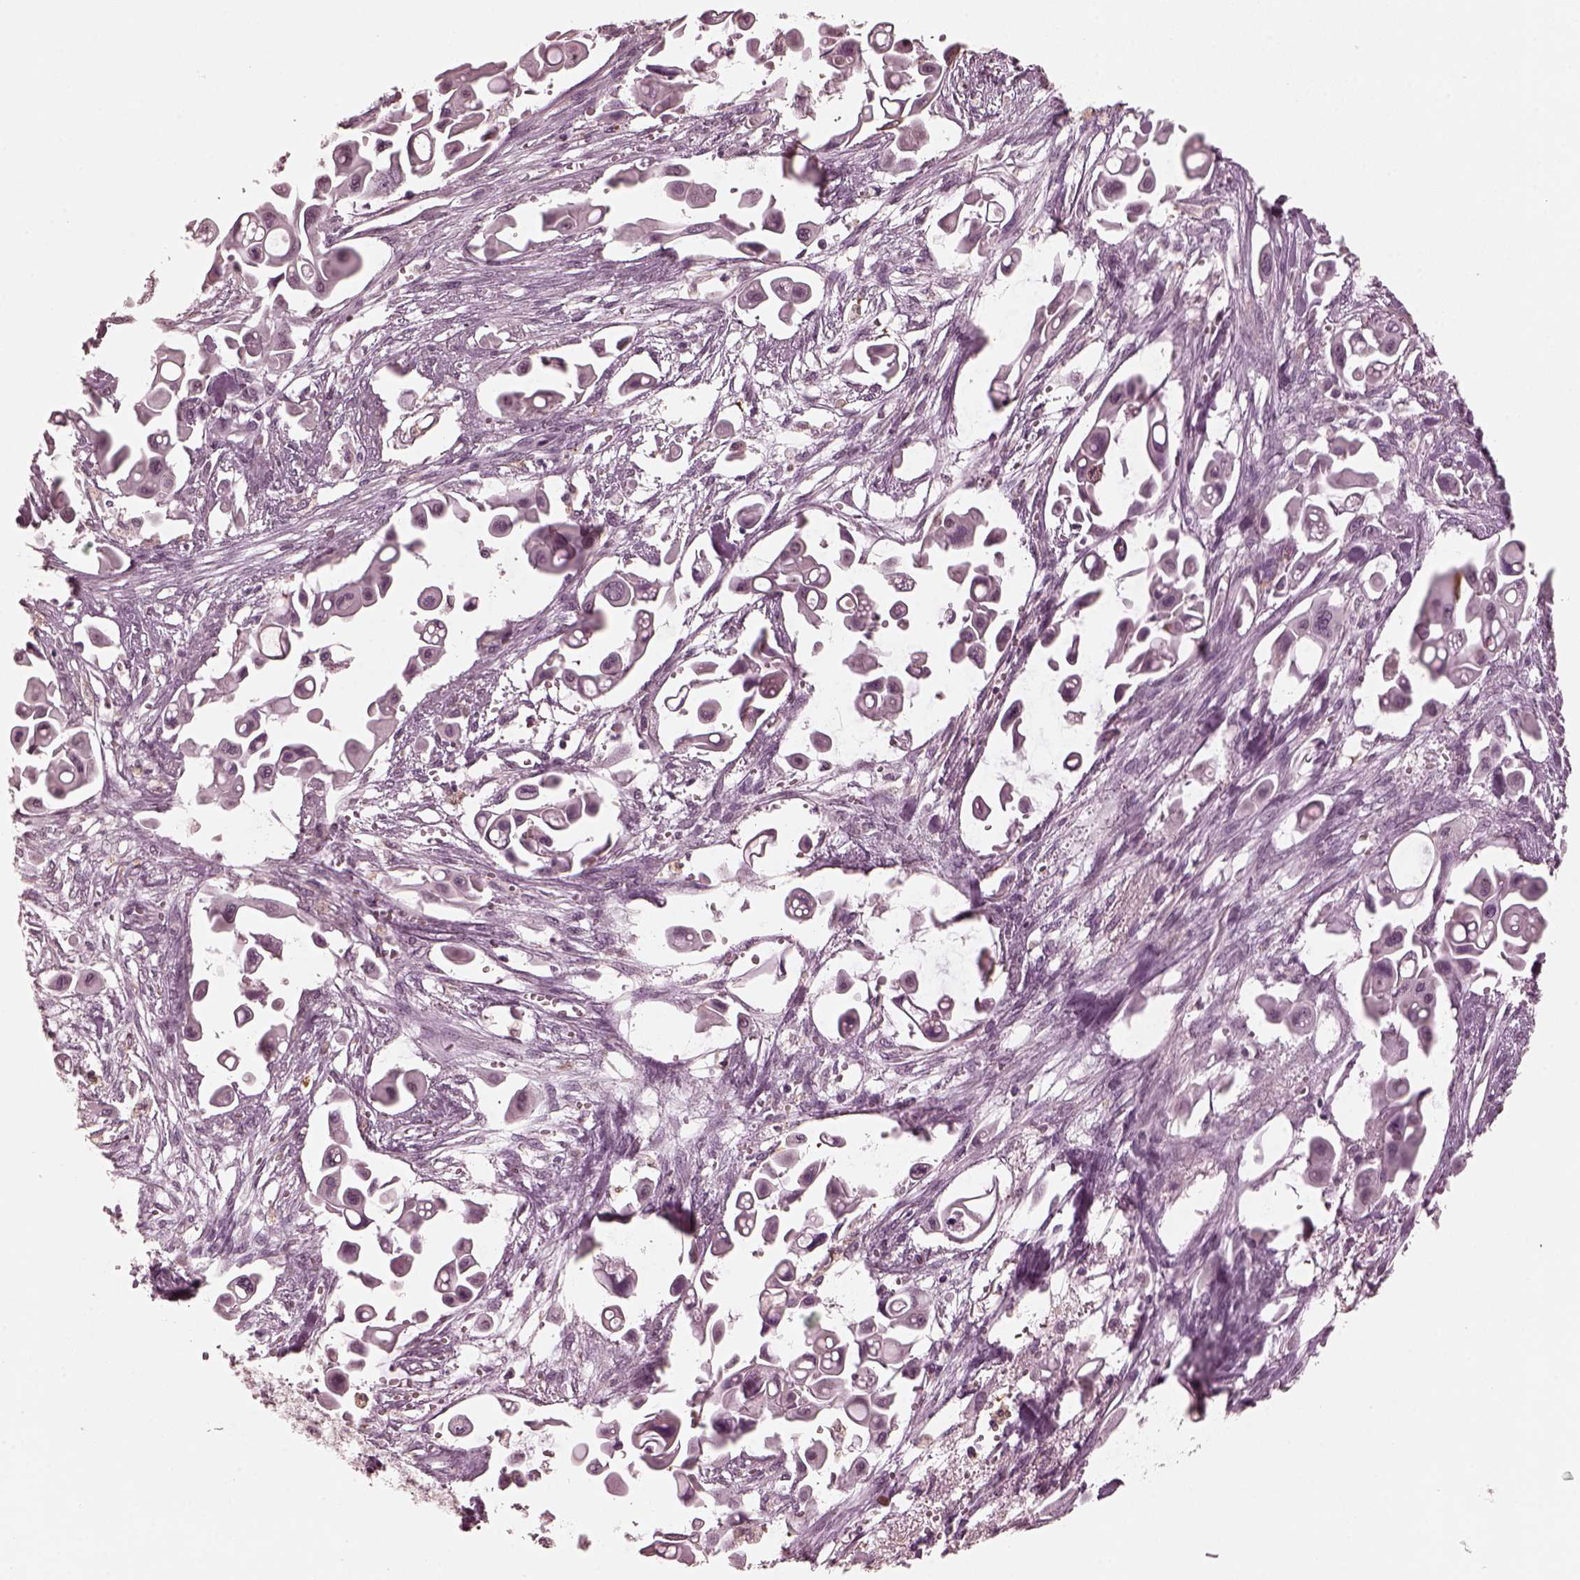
{"staining": {"intensity": "negative", "quantity": "none", "location": "none"}, "tissue": "pancreatic cancer", "cell_type": "Tumor cells", "image_type": "cancer", "snomed": [{"axis": "morphology", "description": "Adenocarcinoma, NOS"}, {"axis": "topography", "description": "Pancreas"}], "caption": "Pancreatic cancer (adenocarcinoma) stained for a protein using IHC displays no staining tumor cells.", "gene": "KRT79", "patient": {"sex": "male", "age": 50}}